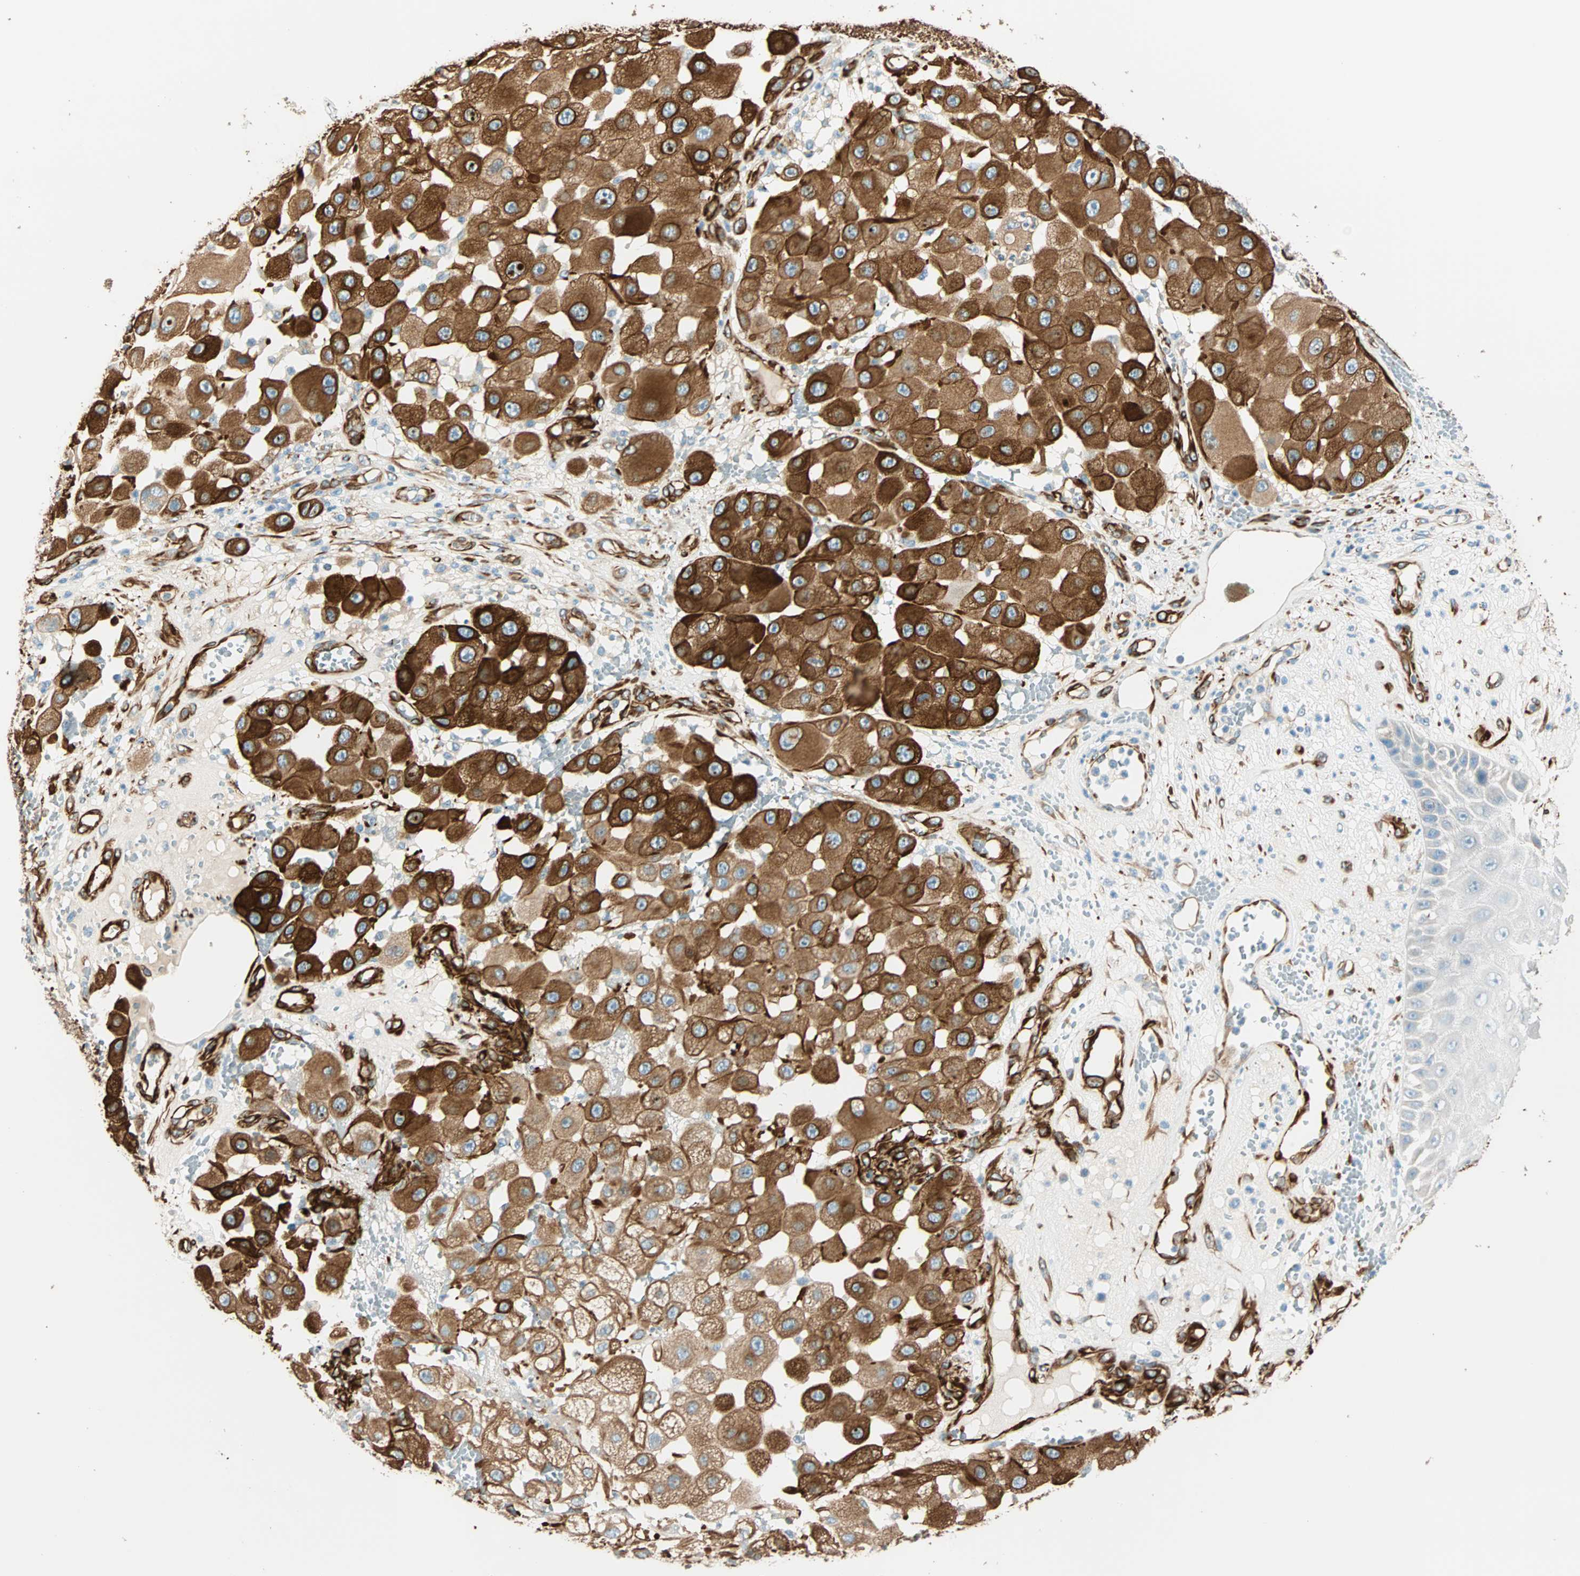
{"staining": {"intensity": "strong", "quantity": ">75%", "location": "cytoplasmic/membranous"}, "tissue": "melanoma", "cell_type": "Tumor cells", "image_type": "cancer", "snomed": [{"axis": "morphology", "description": "Malignant melanoma, NOS"}, {"axis": "topography", "description": "Skin"}], "caption": "IHC (DAB) staining of melanoma shows strong cytoplasmic/membranous protein staining in about >75% of tumor cells.", "gene": "NES", "patient": {"sex": "female", "age": 81}}